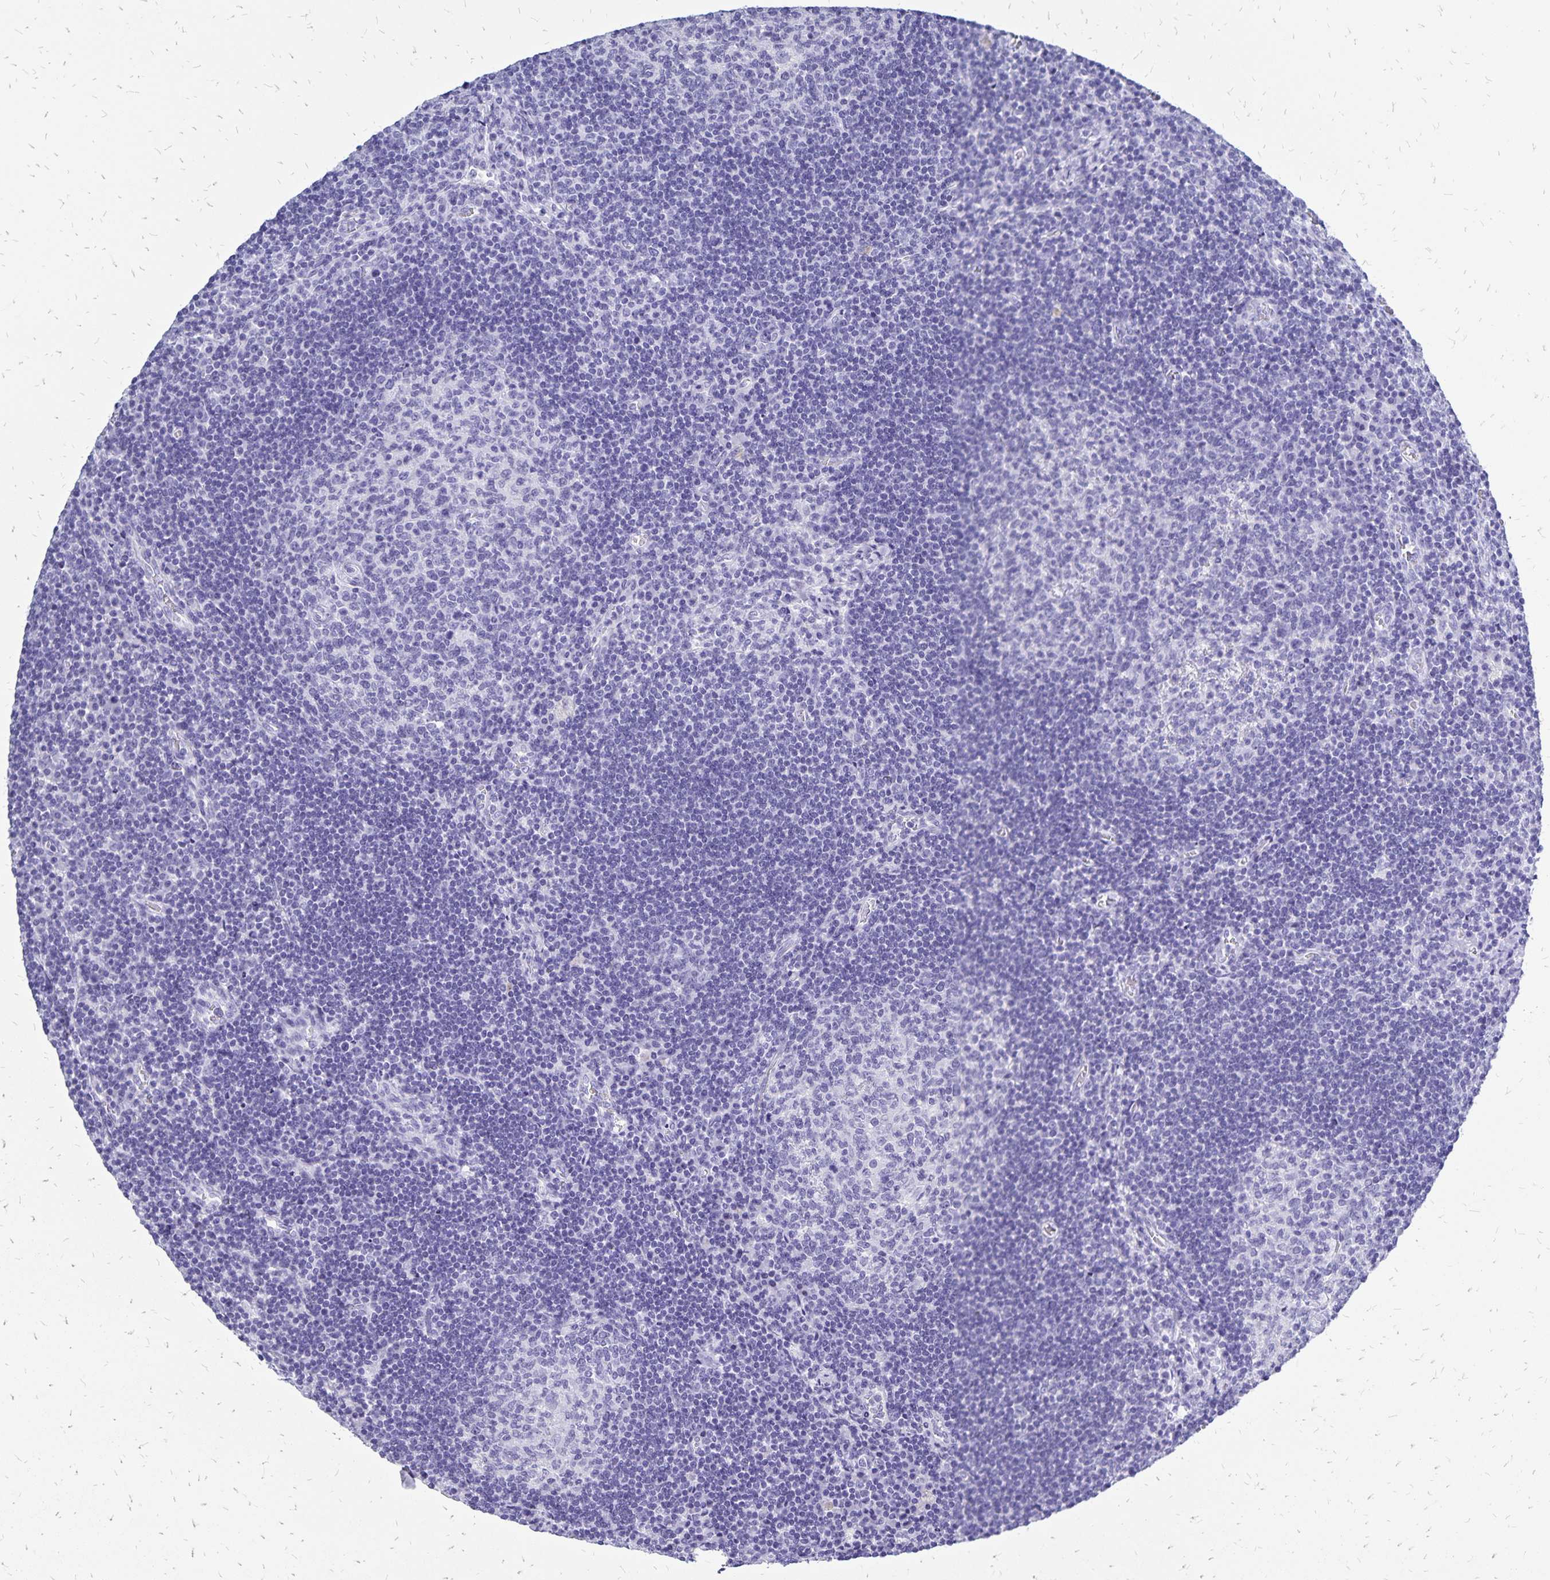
{"staining": {"intensity": "negative", "quantity": "none", "location": "none"}, "tissue": "lymph node", "cell_type": "Germinal center cells", "image_type": "normal", "snomed": [{"axis": "morphology", "description": "Normal tissue, NOS"}, {"axis": "topography", "description": "Lymph node"}], "caption": "This is an IHC image of benign human lymph node. There is no positivity in germinal center cells.", "gene": "HMGB3", "patient": {"sex": "male", "age": 67}}